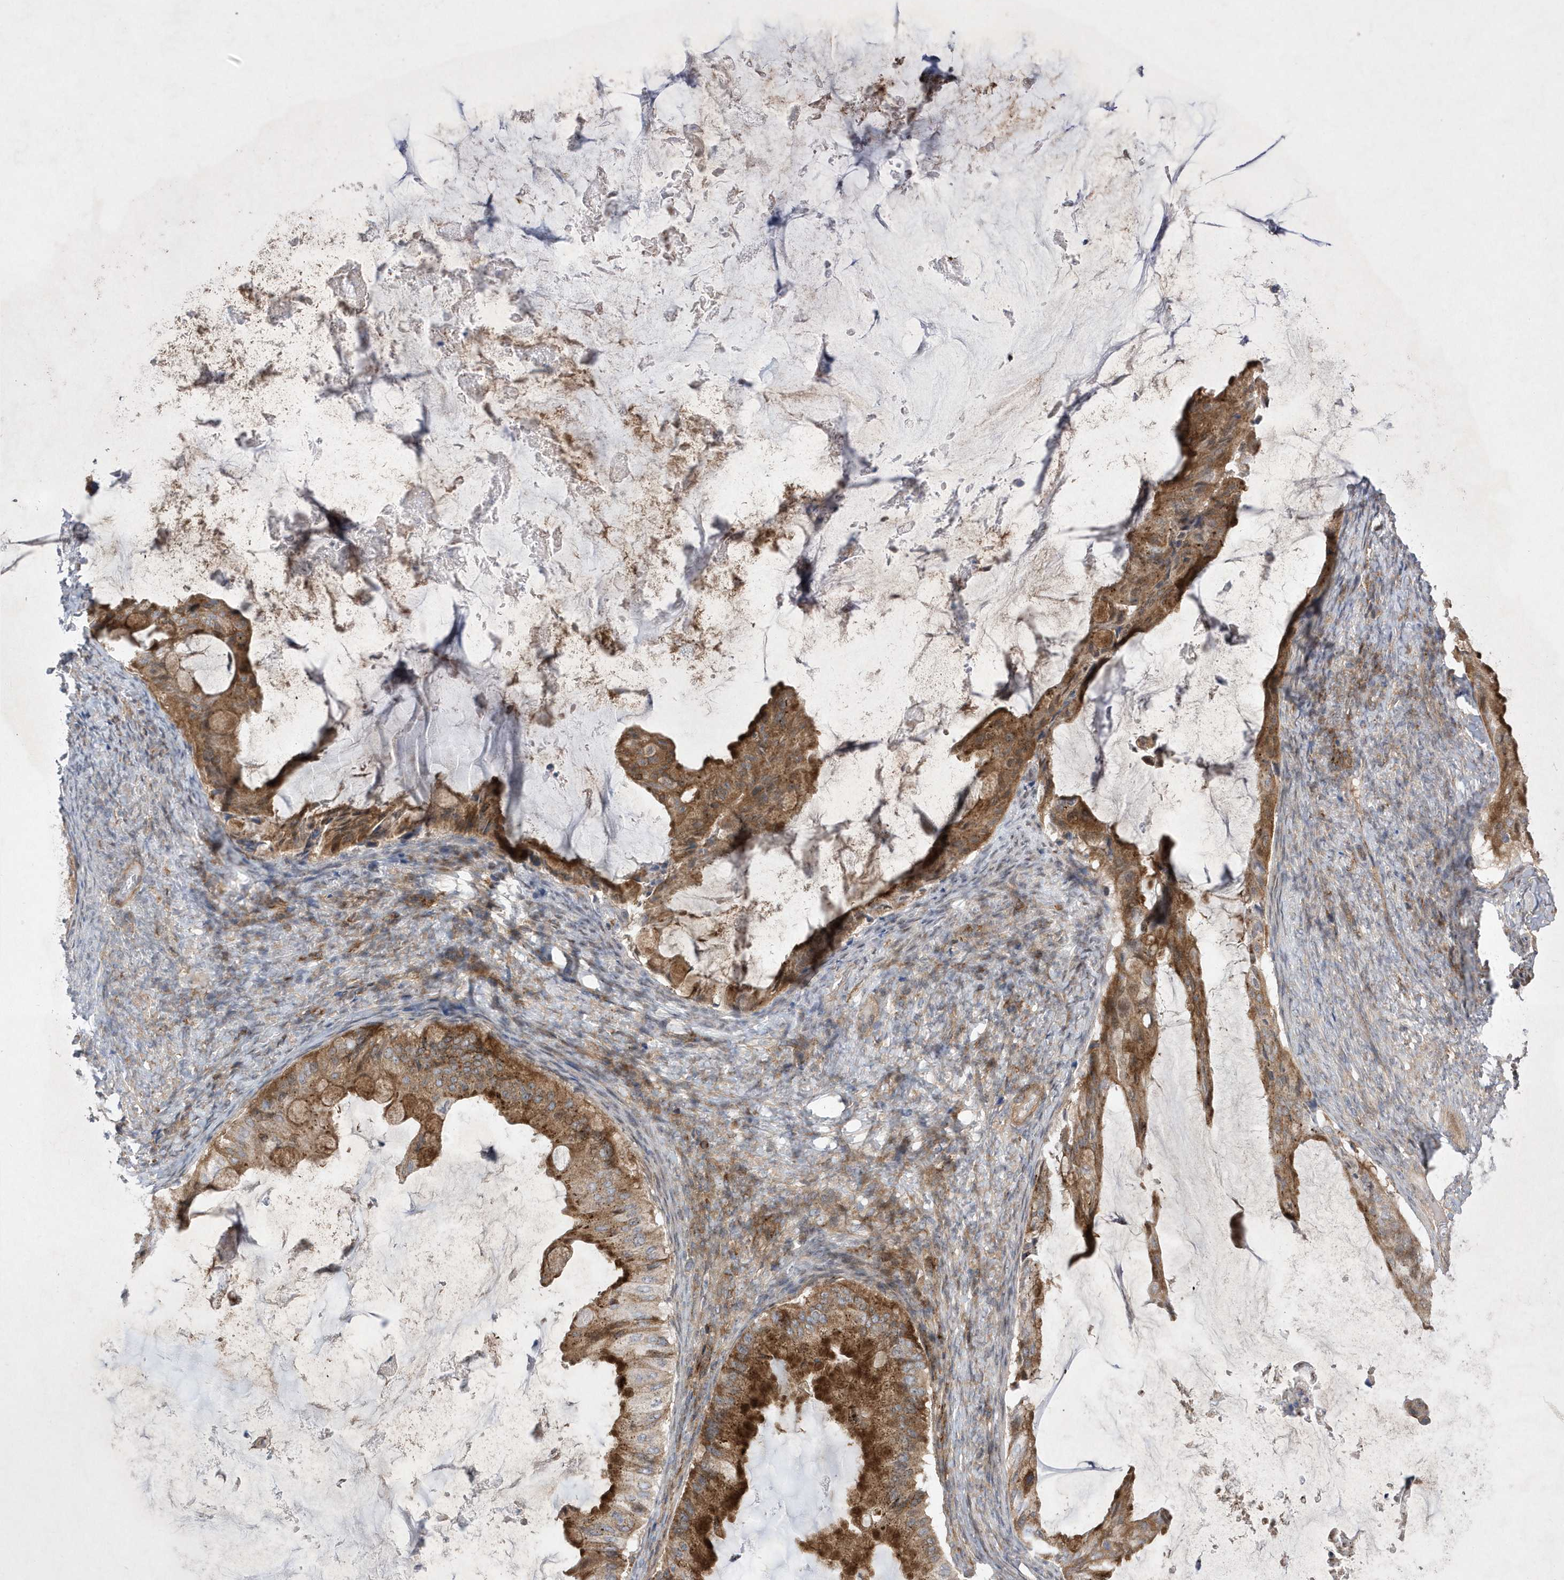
{"staining": {"intensity": "moderate", "quantity": ">75%", "location": "cytoplasmic/membranous"}, "tissue": "ovarian cancer", "cell_type": "Tumor cells", "image_type": "cancer", "snomed": [{"axis": "morphology", "description": "Cystadenocarcinoma, mucinous, NOS"}, {"axis": "topography", "description": "Ovary"}], "caption": "This histopathology image demonstrates immunohistochemistry (IHC) staining of human ovarian mucinous cystadenocarcinoma, with medium moderate cytoplasmic/membranous positivity in about >75% of tumor cells.", "gene": "LONRF2", "patient": {"sex": "female", "age": 61}}